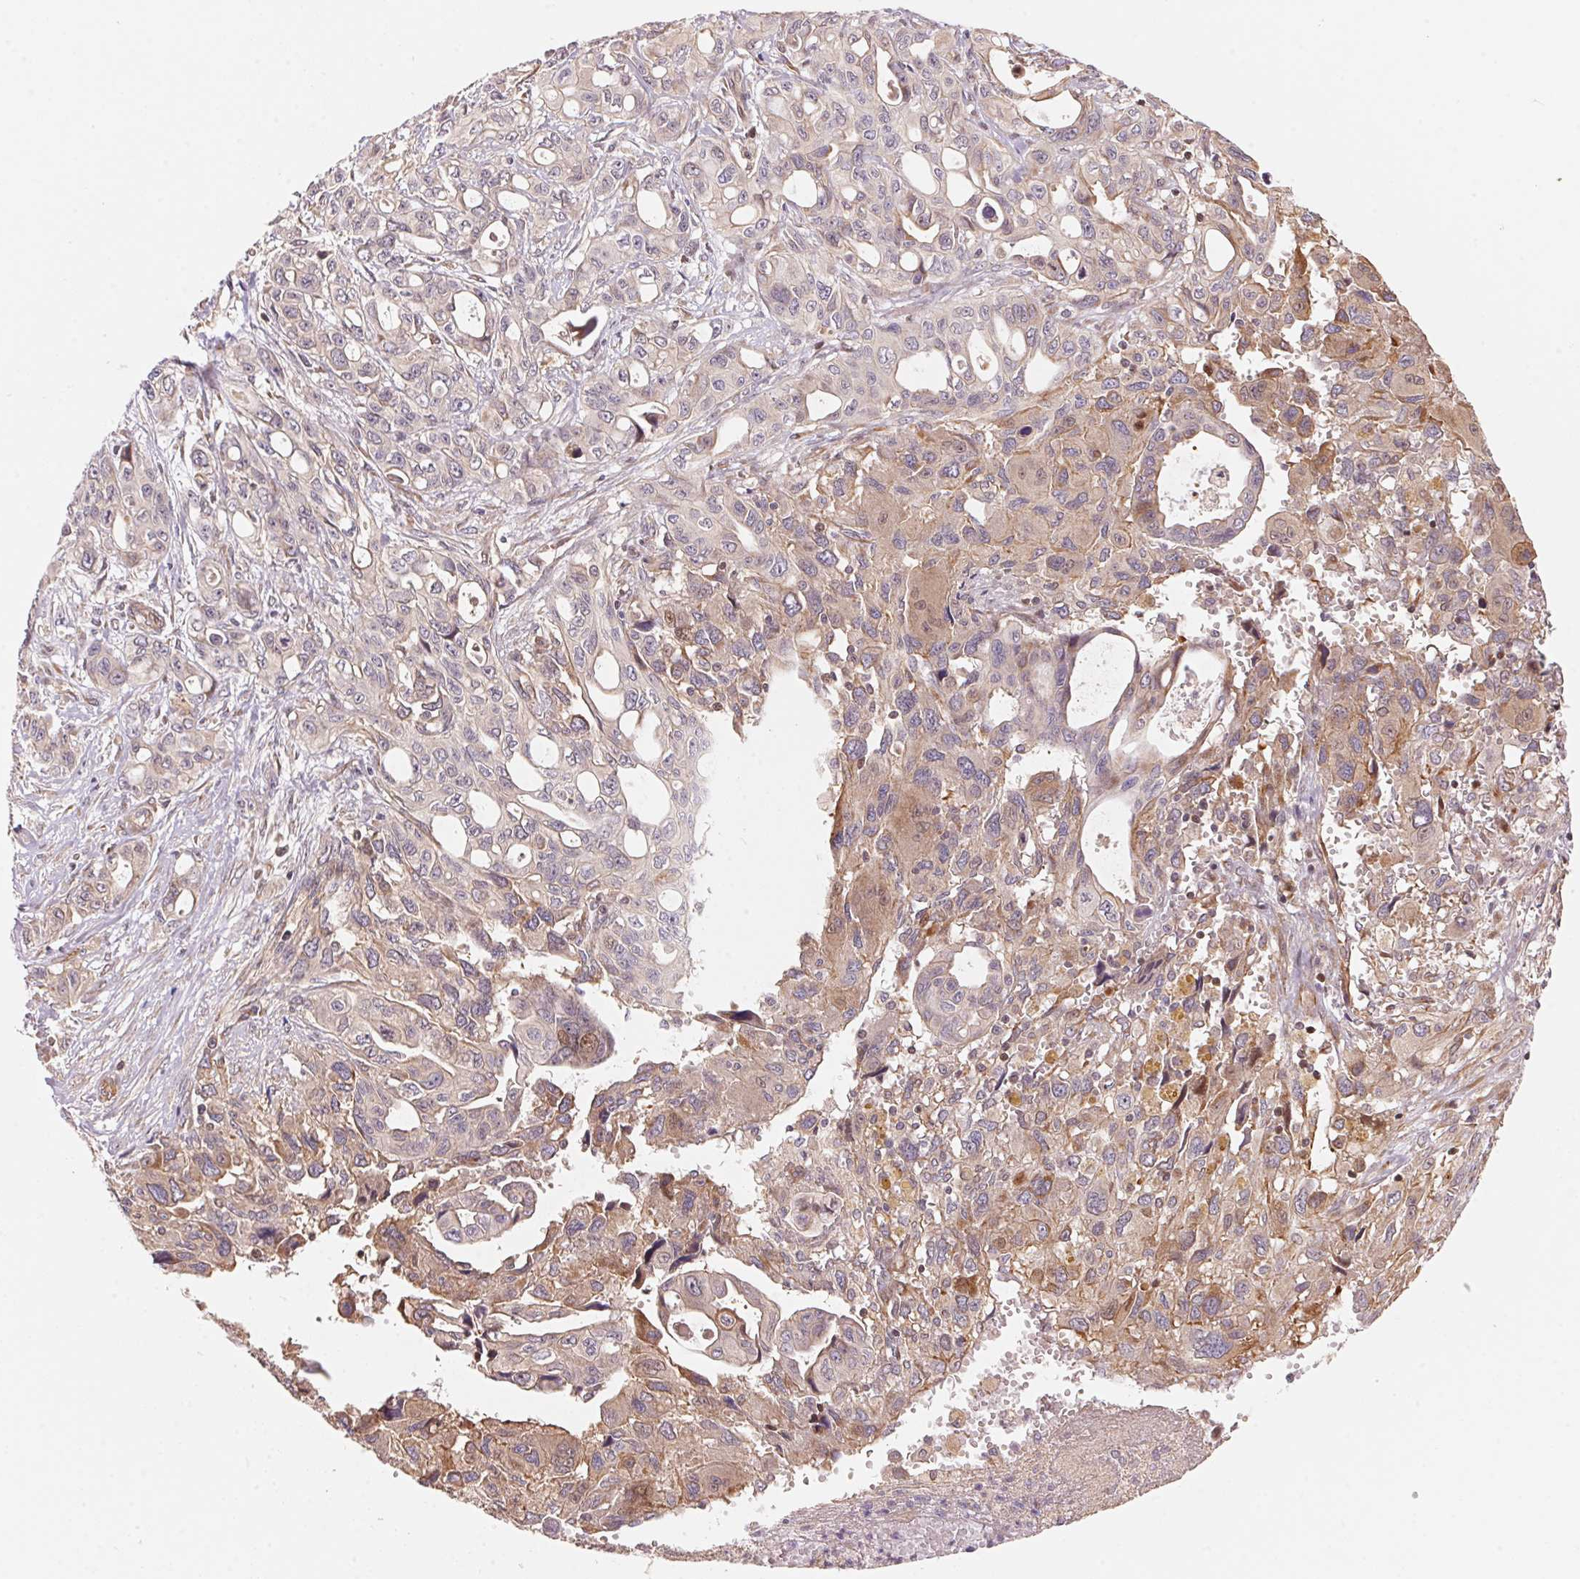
{"staining": {"intensity": "weak", "quantity": "<25%", "location": "cytoplasmic/membranous"}, "tissue": "pancreatic cancer", "cell_type": "Tumor cells", "image_type": "cancer", "snomed": [{"axis": "morphology", "description": "Adenocarcinoma, NOS"}, {"axis": "topography", "description": "Pancreas"}], "caption": "This is an immunohistochemistry micrograph of adenocarcinoma (pancreatic). There is no expression in tumor cells.", "gene": "TNIP2", "patient": {"sex": "female", "age": 47}}